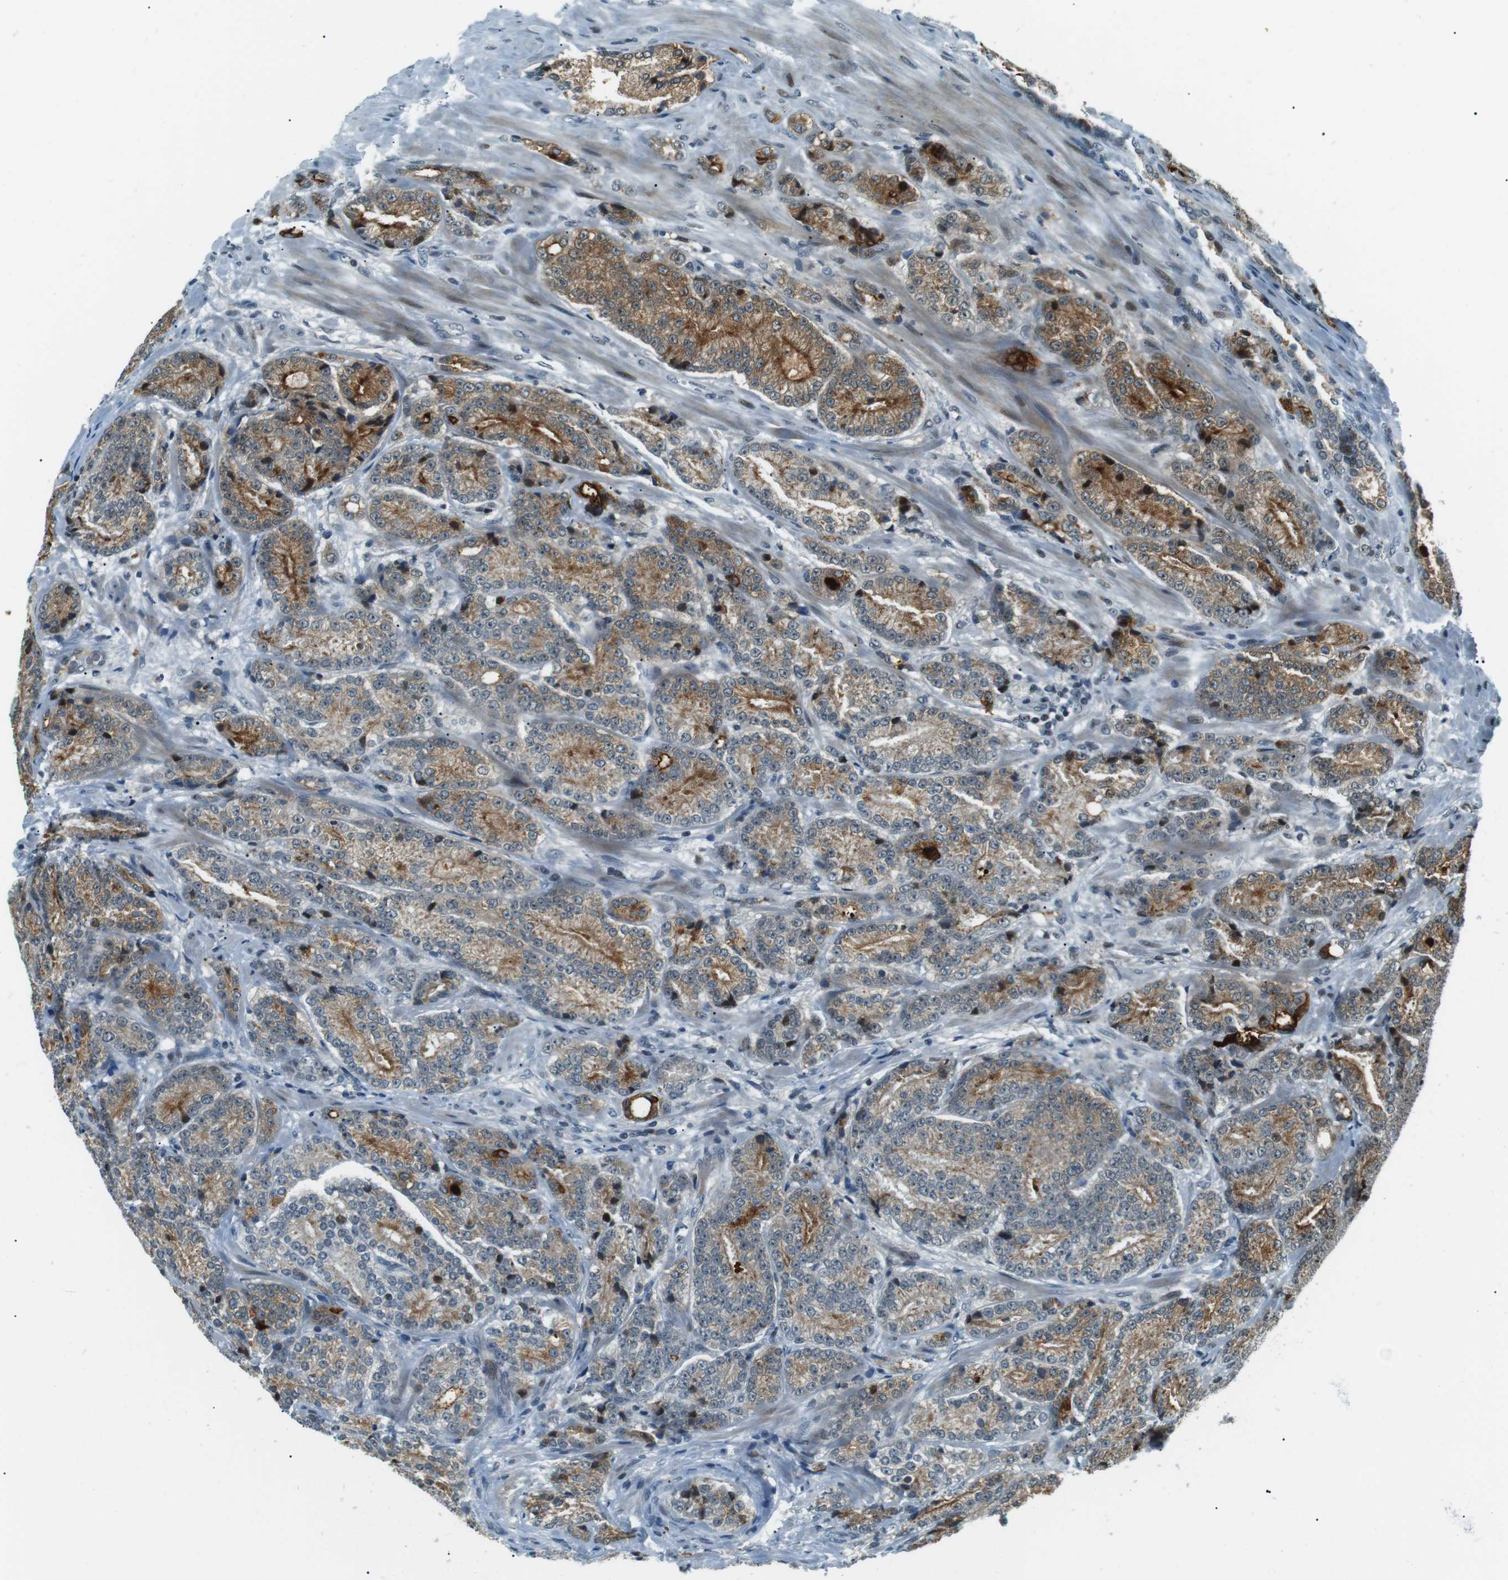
{"staining": {"intensity": "moderate", "quantity": "25%-75%", "location": "cytoplasmic/membranous,nuclear"}, "tissue": "prostate cancer", "cell_type": "Tumor cells", "image_type": "cancer", "snomed": [{"axis": "morphology", "description": "Adenocarcinoma, High grade"}, {"axis": "topography", "description": "Prostate"}], "caption": "Protein staining of adenocarcinoma (high-grade) (prostate) tissue shows moderate cytoplasmic/membranous and nuclear staining in about 25%-75% of tumor cells.", "gene": "PJA1", "patient": {"sex": "male", "age": 61}}